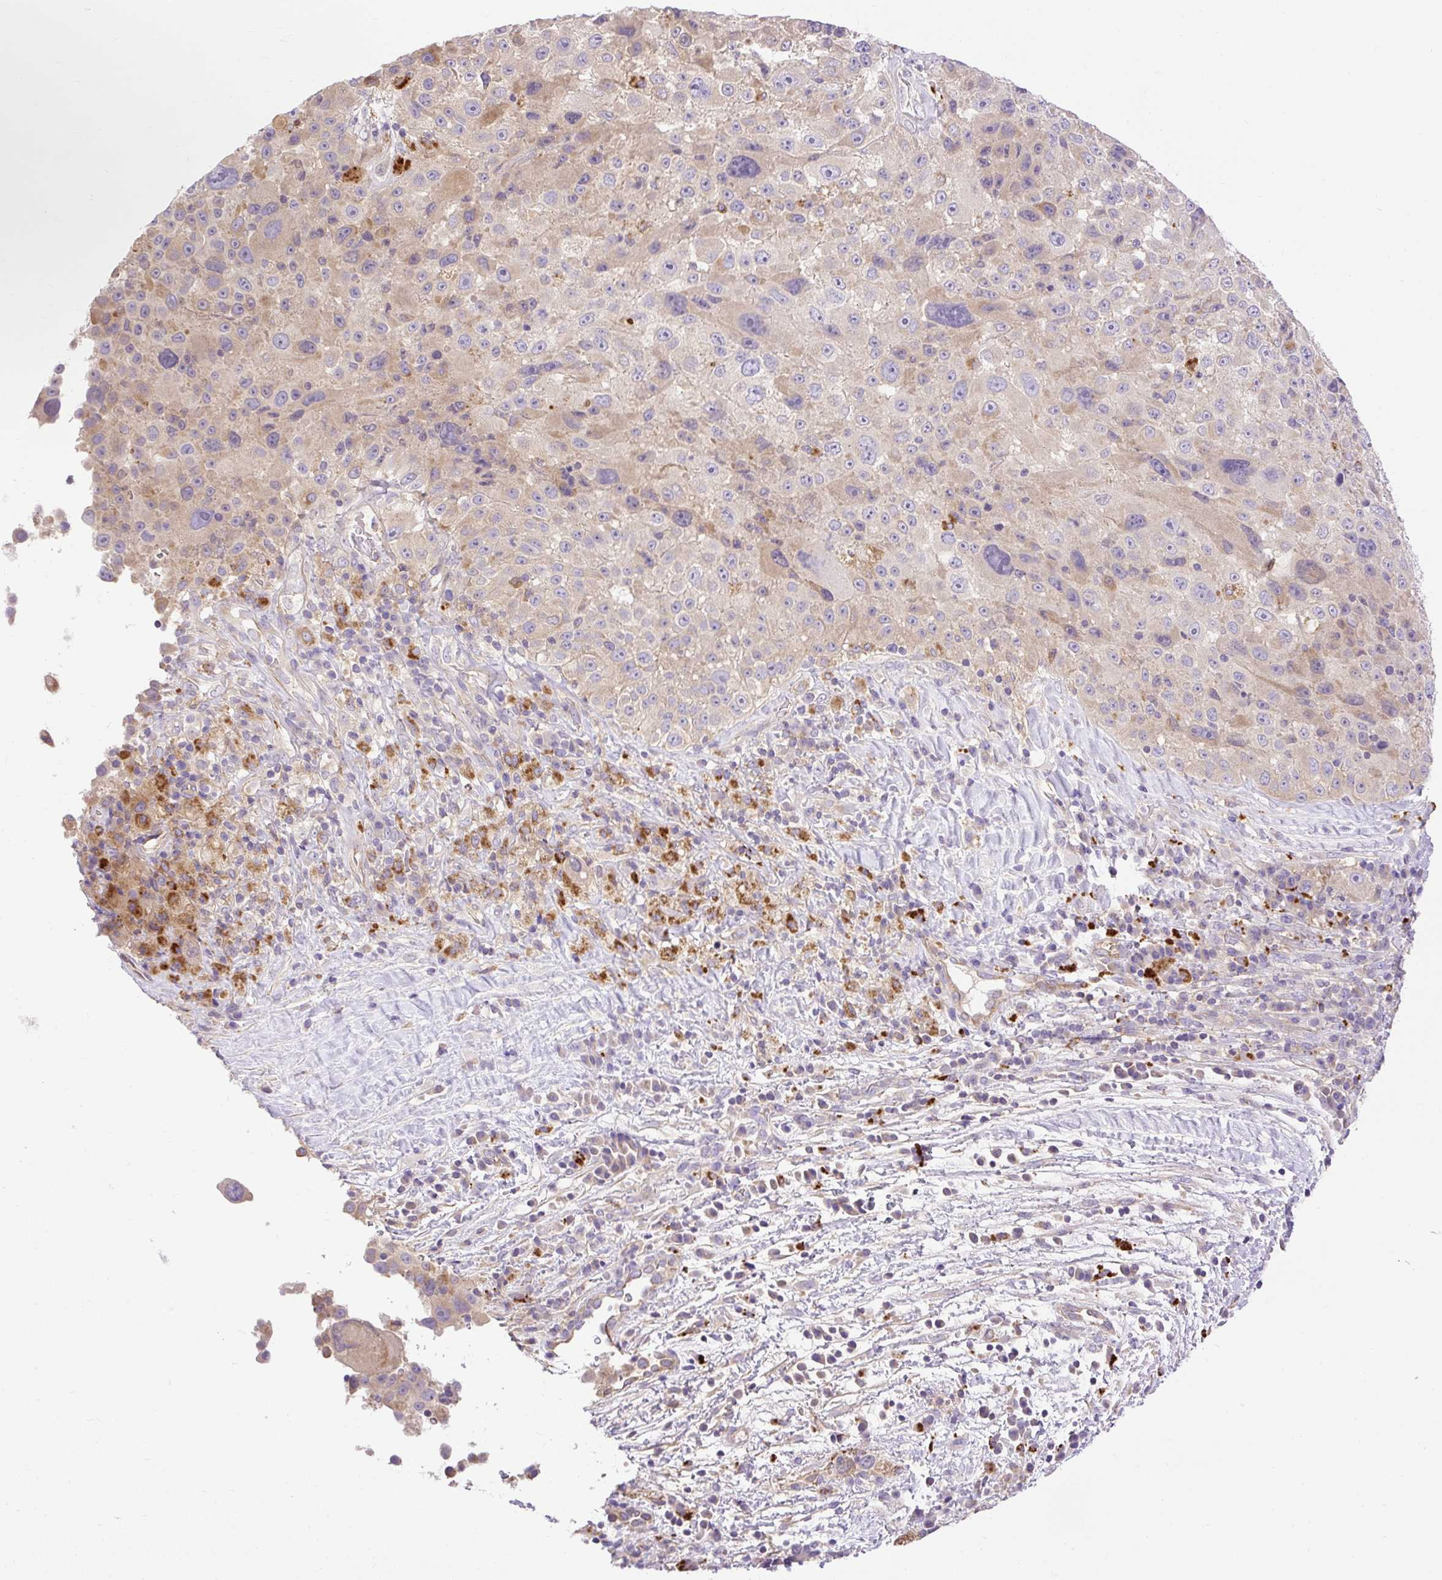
{"staining": {"intensity": "weak", "quantity": "<25%", "location": "cytoplasmic/membranous"}, "tissue": "melanoma", "cell_type": "Tumor cells", "image_type": "cancer", "snomed": [{"axis": "morphology", "description": "Malignant melanoma, Metastatic site"}, {"axis": "topography", "description": "Lymph node"}], "caption": "The micrograph exhibits no significant positivity in tumor cells of malignant melanoma (metastatic site).", "gene": "HEXB", "patient": {"sex": "male", "age": 62}}